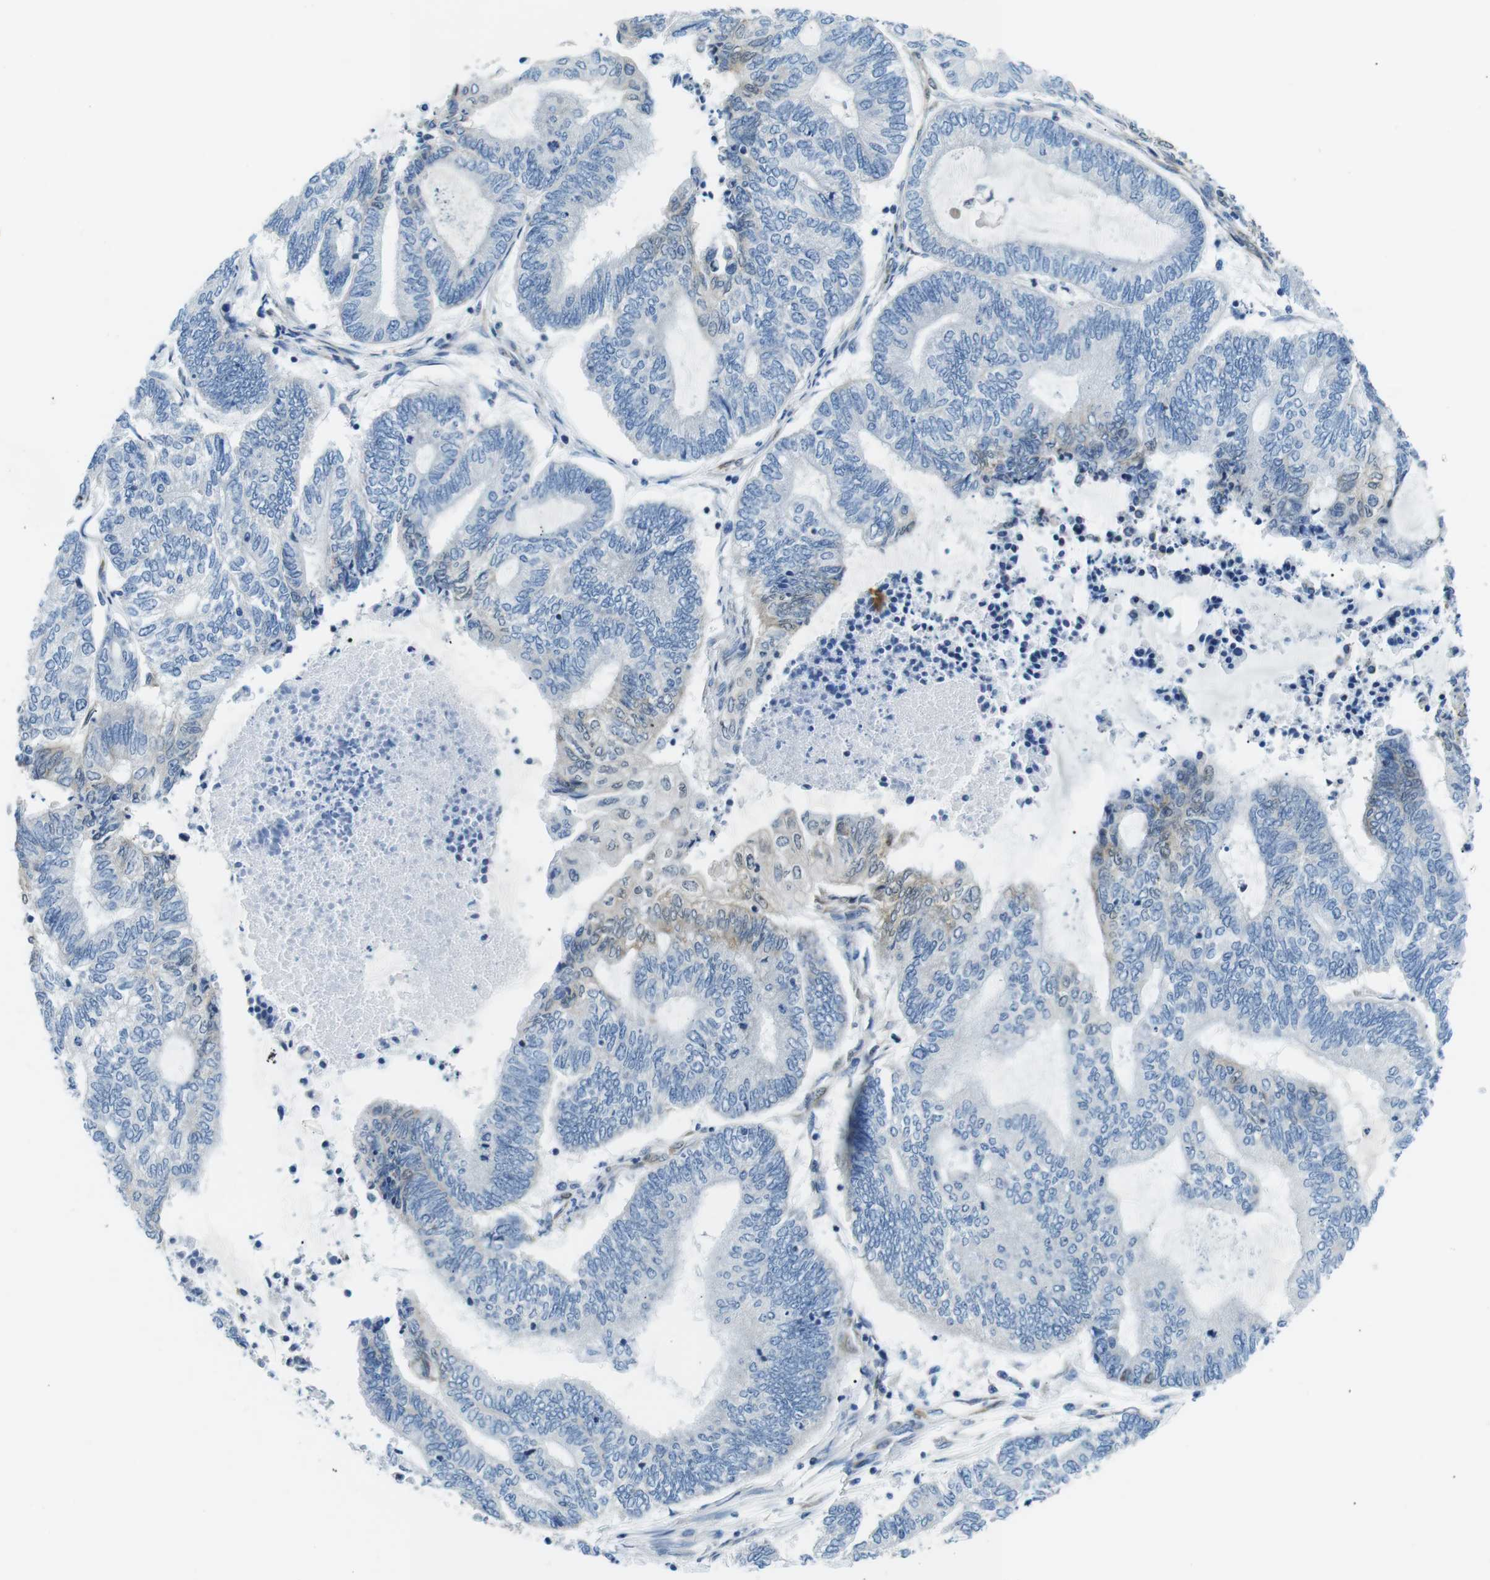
{"staining": {"intensity": "weak", "quantity": "<25%", "location": "cytoplasmic/membranous"}, "tissue": "endometrial cancer", "cell_type": "Tumor cells", "image_type": "cancer", "snomed": [{"axis": "morphology", "description": "Adenocarcinoma, NOS"}, {"axis": "topography", "description": "Uterus"}, {"axis": "topography", "description": "Endometrium"}], "caption": "This image is of adenocarcinoma (endometrial) stained with IHC to label a protein in brown with the nuclei are counter-stained blue. There is no expression in tumor cells.", "gene": "PHLDA1", "patient": {"sex": "female", "age": 70}}